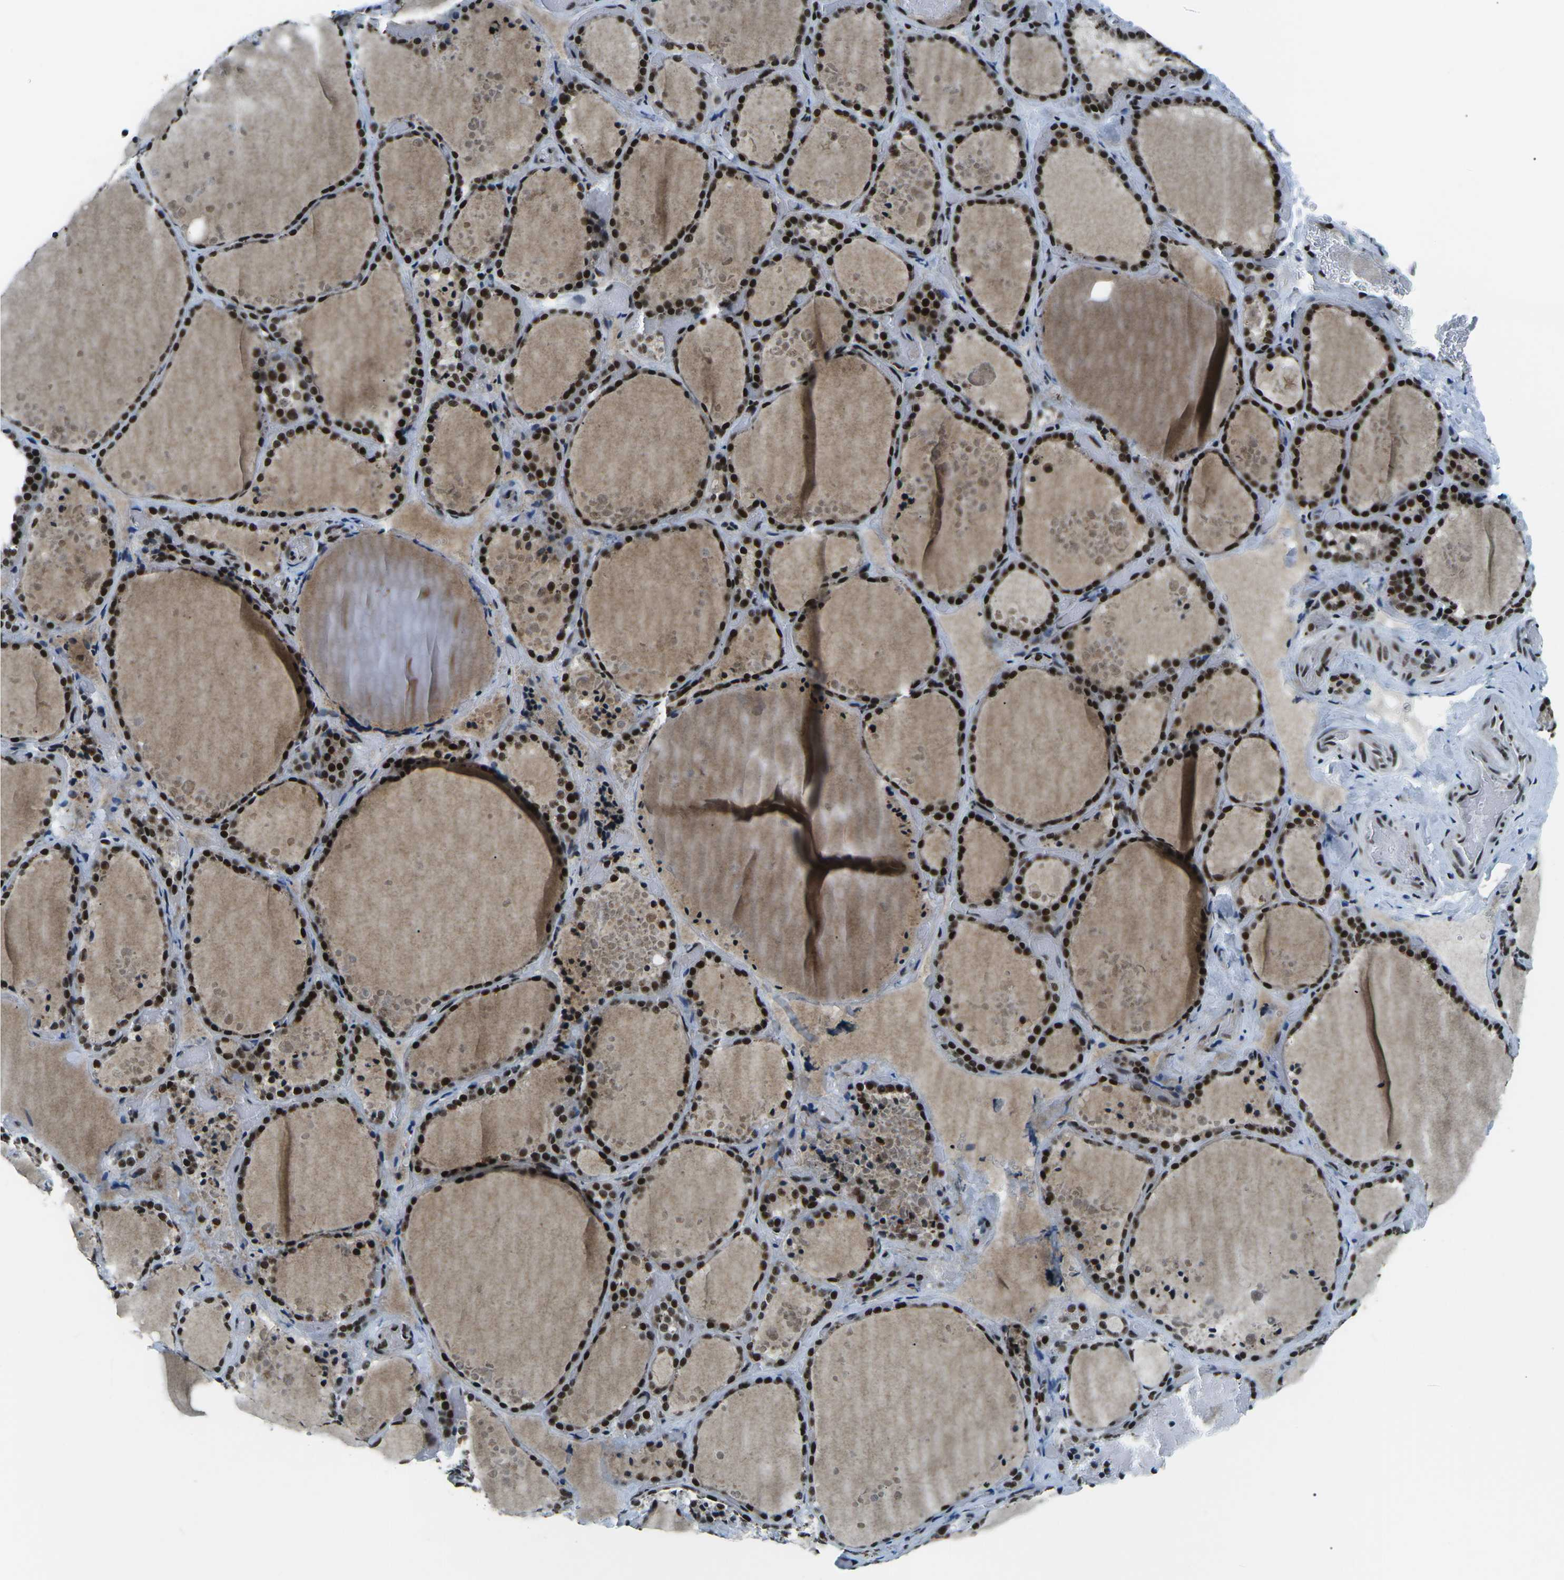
{"staining": {"intensity": "strong", "quantity": ">75%", "location": "nuclear"}, "tissue": "thyroid gland", "cell_type": "Glandular cells", "image_type": "normal", "snomed": [{"axis": "morphology", "description": "Normal tissue, NOS"}, {"axis": "topography", "description": "Thyroid gland"}], "caption": "Approximately >75% of glandular cells in normal human thyroid gland display strong nuclear protein expression as visualized by brown immunohistochemical staining.", "gene": "RBL2", "patient": {"sex": "female", "age": 44}}